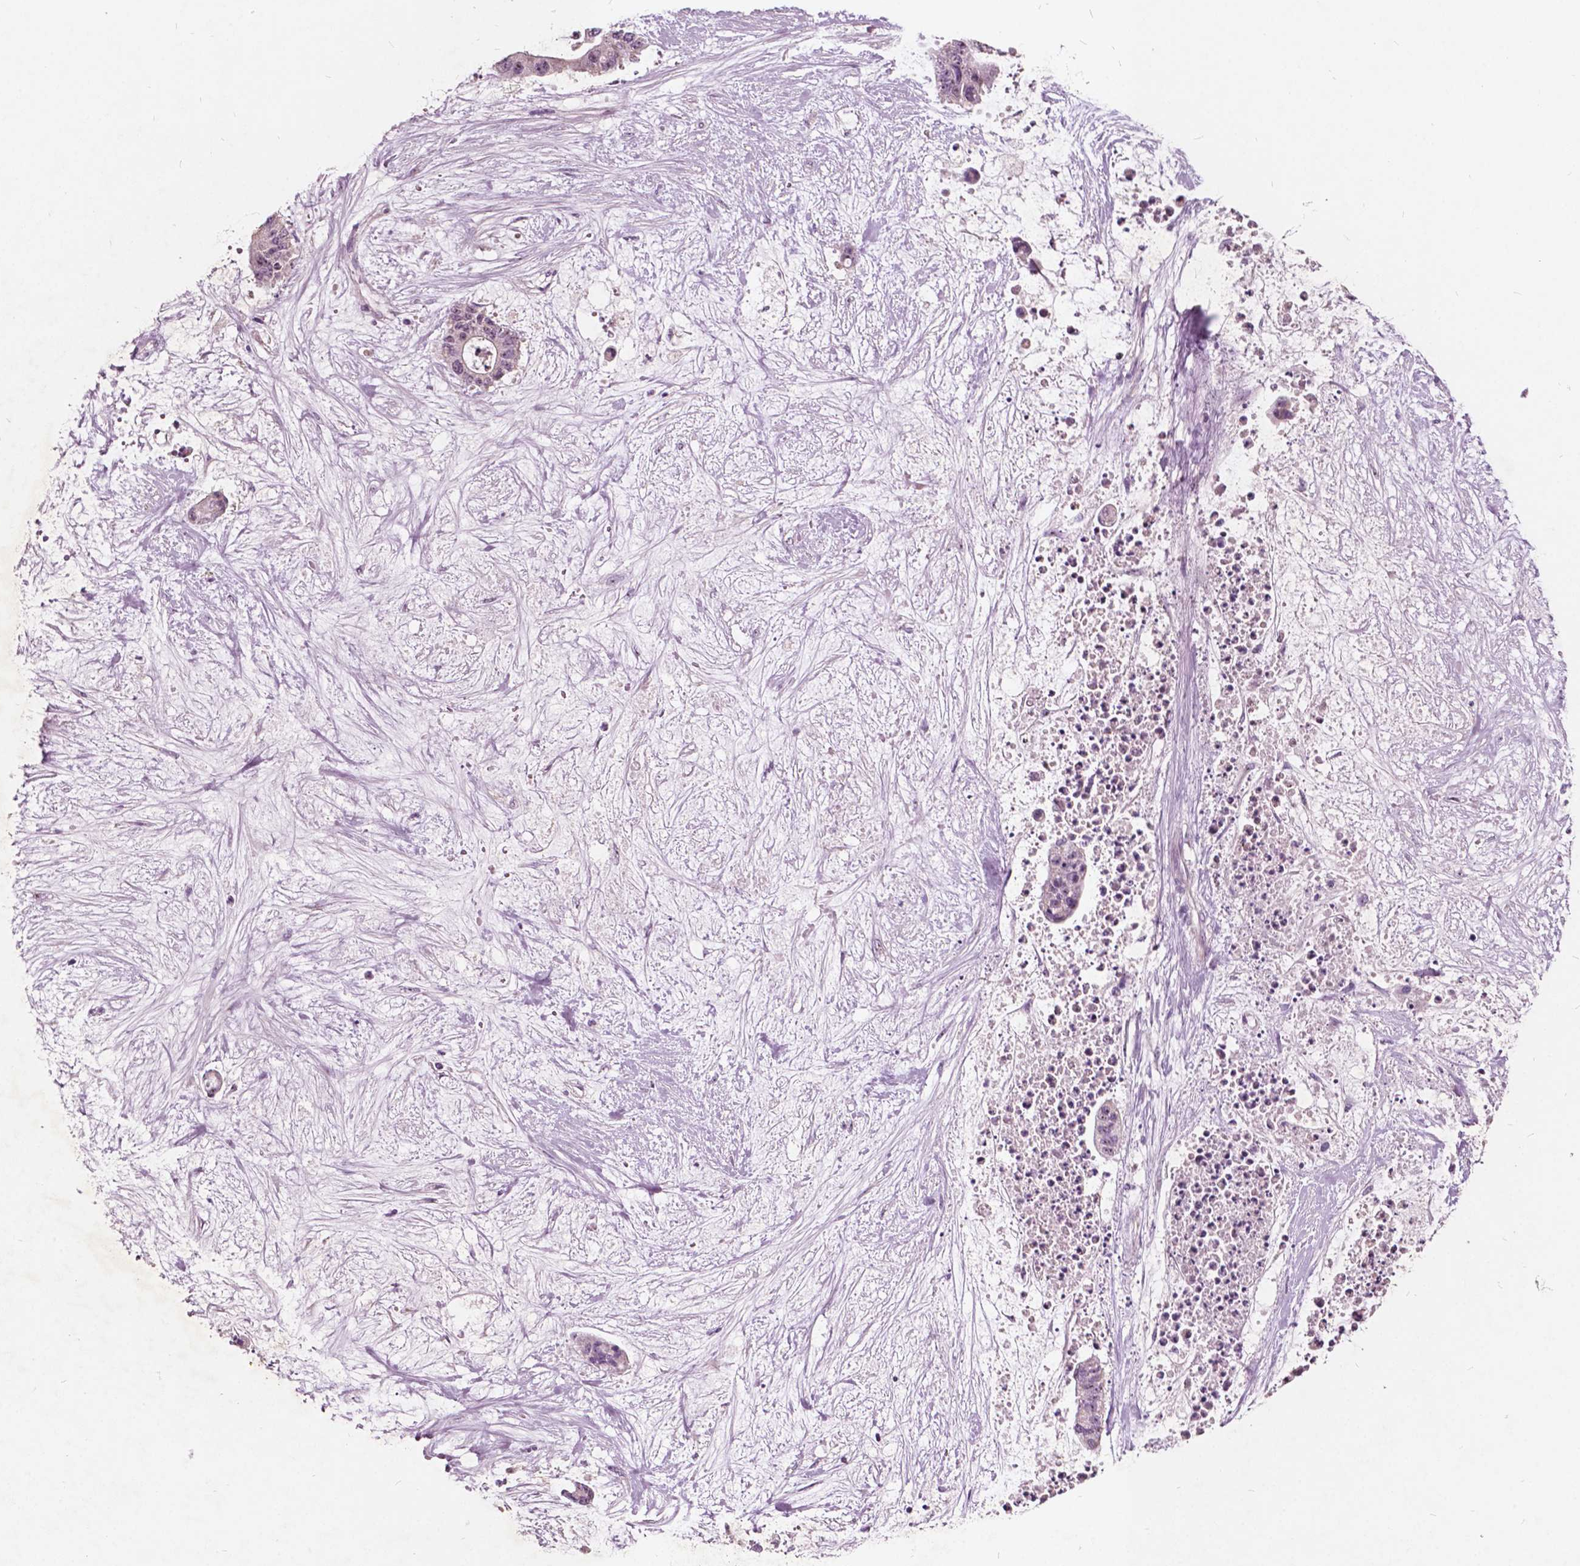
{"staining": {"intensity": "weak", "quantity": "<25%", "location": "nuclear"}, "tissue": "liver cancer", "cell_type": "Tumor cells", "image_type": "cancer", "snomed": [{"axis": "morphology", "description": "Normal tissue, NOS"}, {"axis": "morphology", "description": "Cholangiocarcinoma"}, {"axis": "topography", "description": "Liver"}, {"axis": "topography", "description": "Peripheral nerve tissue"}], "caption": "Immunohistochemistry of cholangiocarcinoma (liver) exhibits no expression in tumor cells.", "gene": "ODF3L2", "patient": {"sex": "female", "age": 73}}